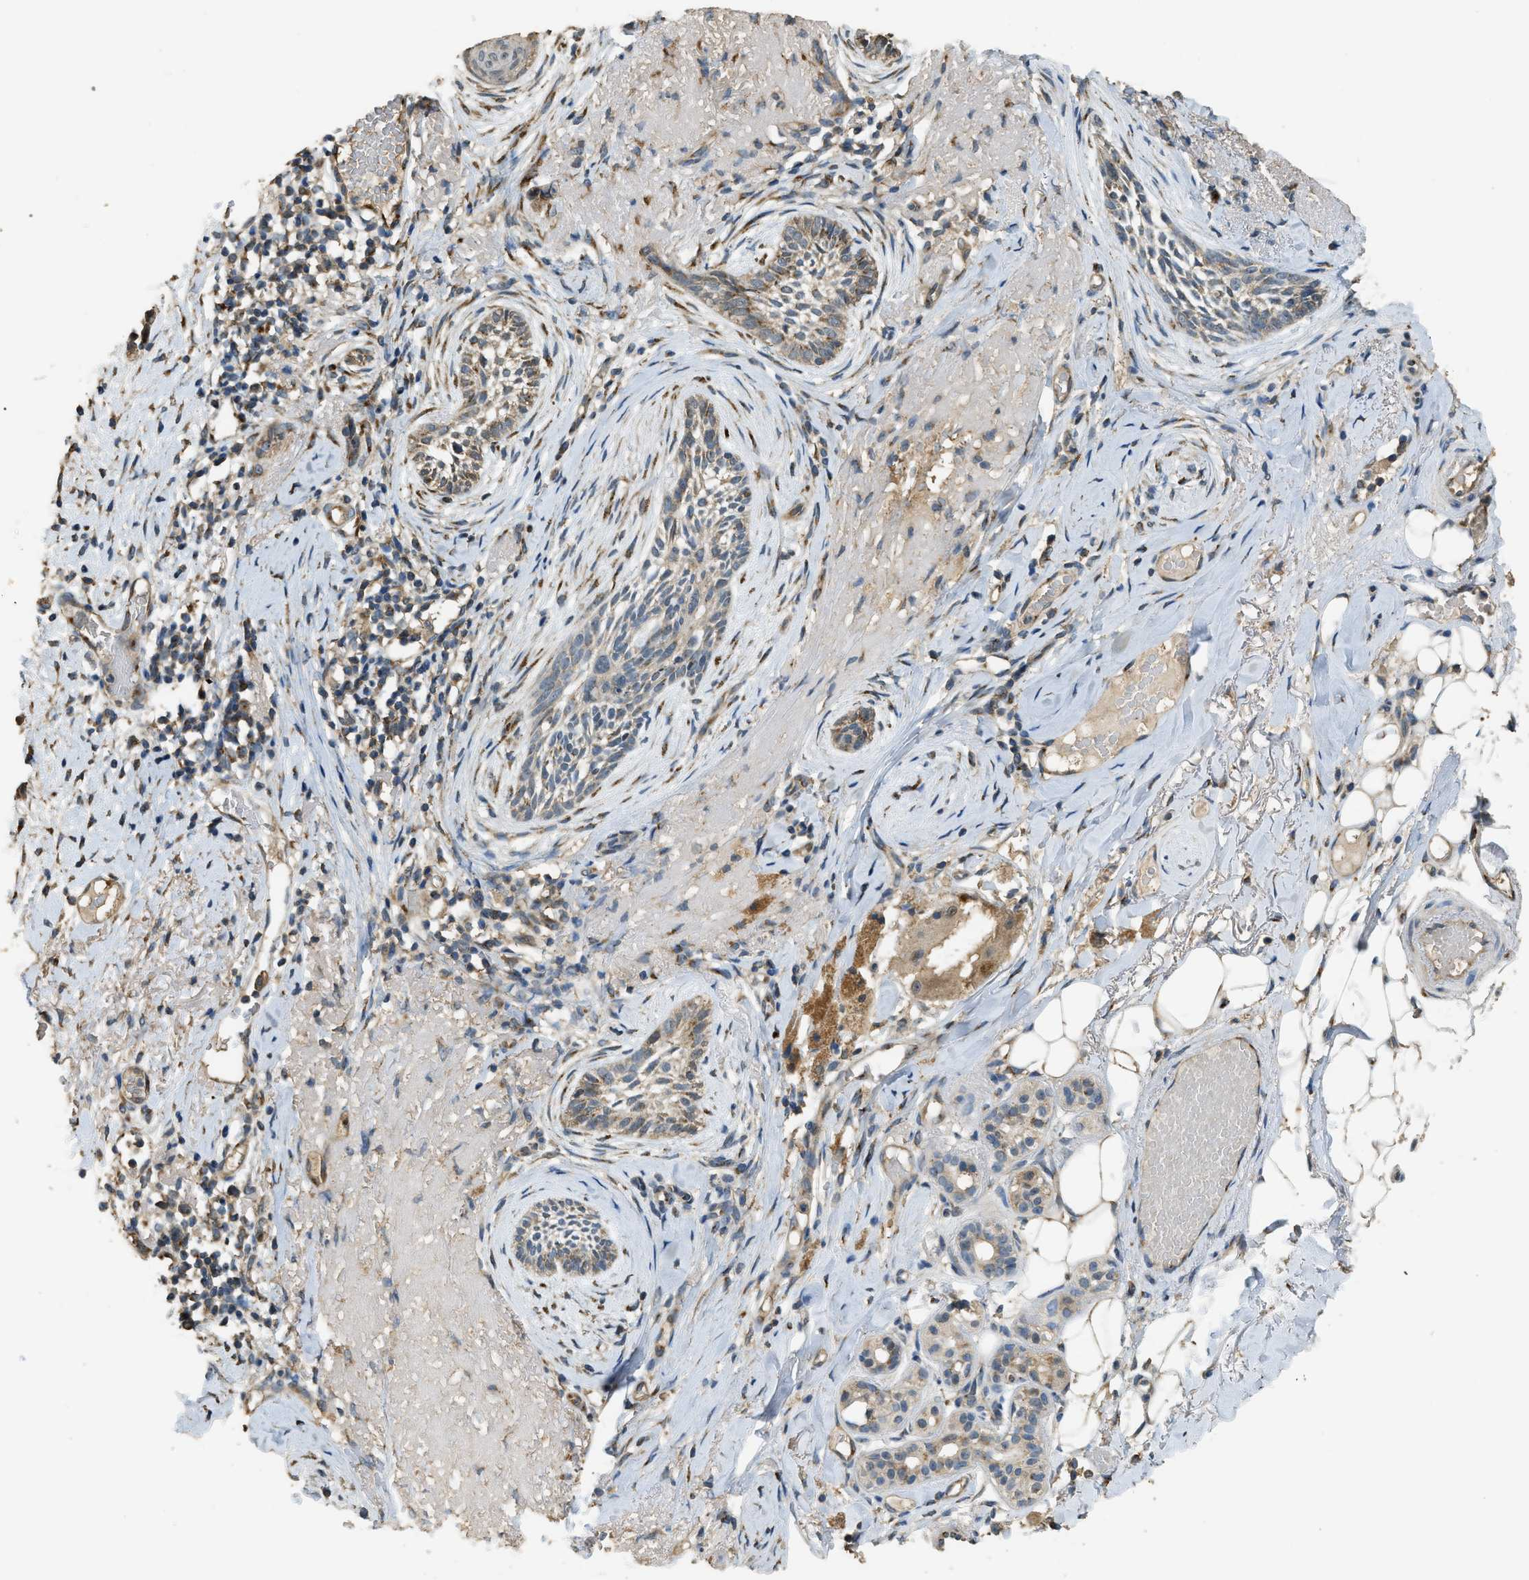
{"staining": {"intensity": "moderate", "quantity": ">75%", "location": "cytoplasmic/membranous"}, "tissue": "skin cancer", "cell_type": "Tumor cells", "image_type": "cancer", "snomed": [{"axis": "morphology", "description": "Basal cell carcinoma"}, {"axis": "topography", "description": "Skin"}], "caption": "The immunohistochemical stain highlights moderate cytoplasmic/membranous positivity in tumor cells of skin cancer tissue.", "gene": "IPO7", "patient": {"sex": "female", "age": 88}}